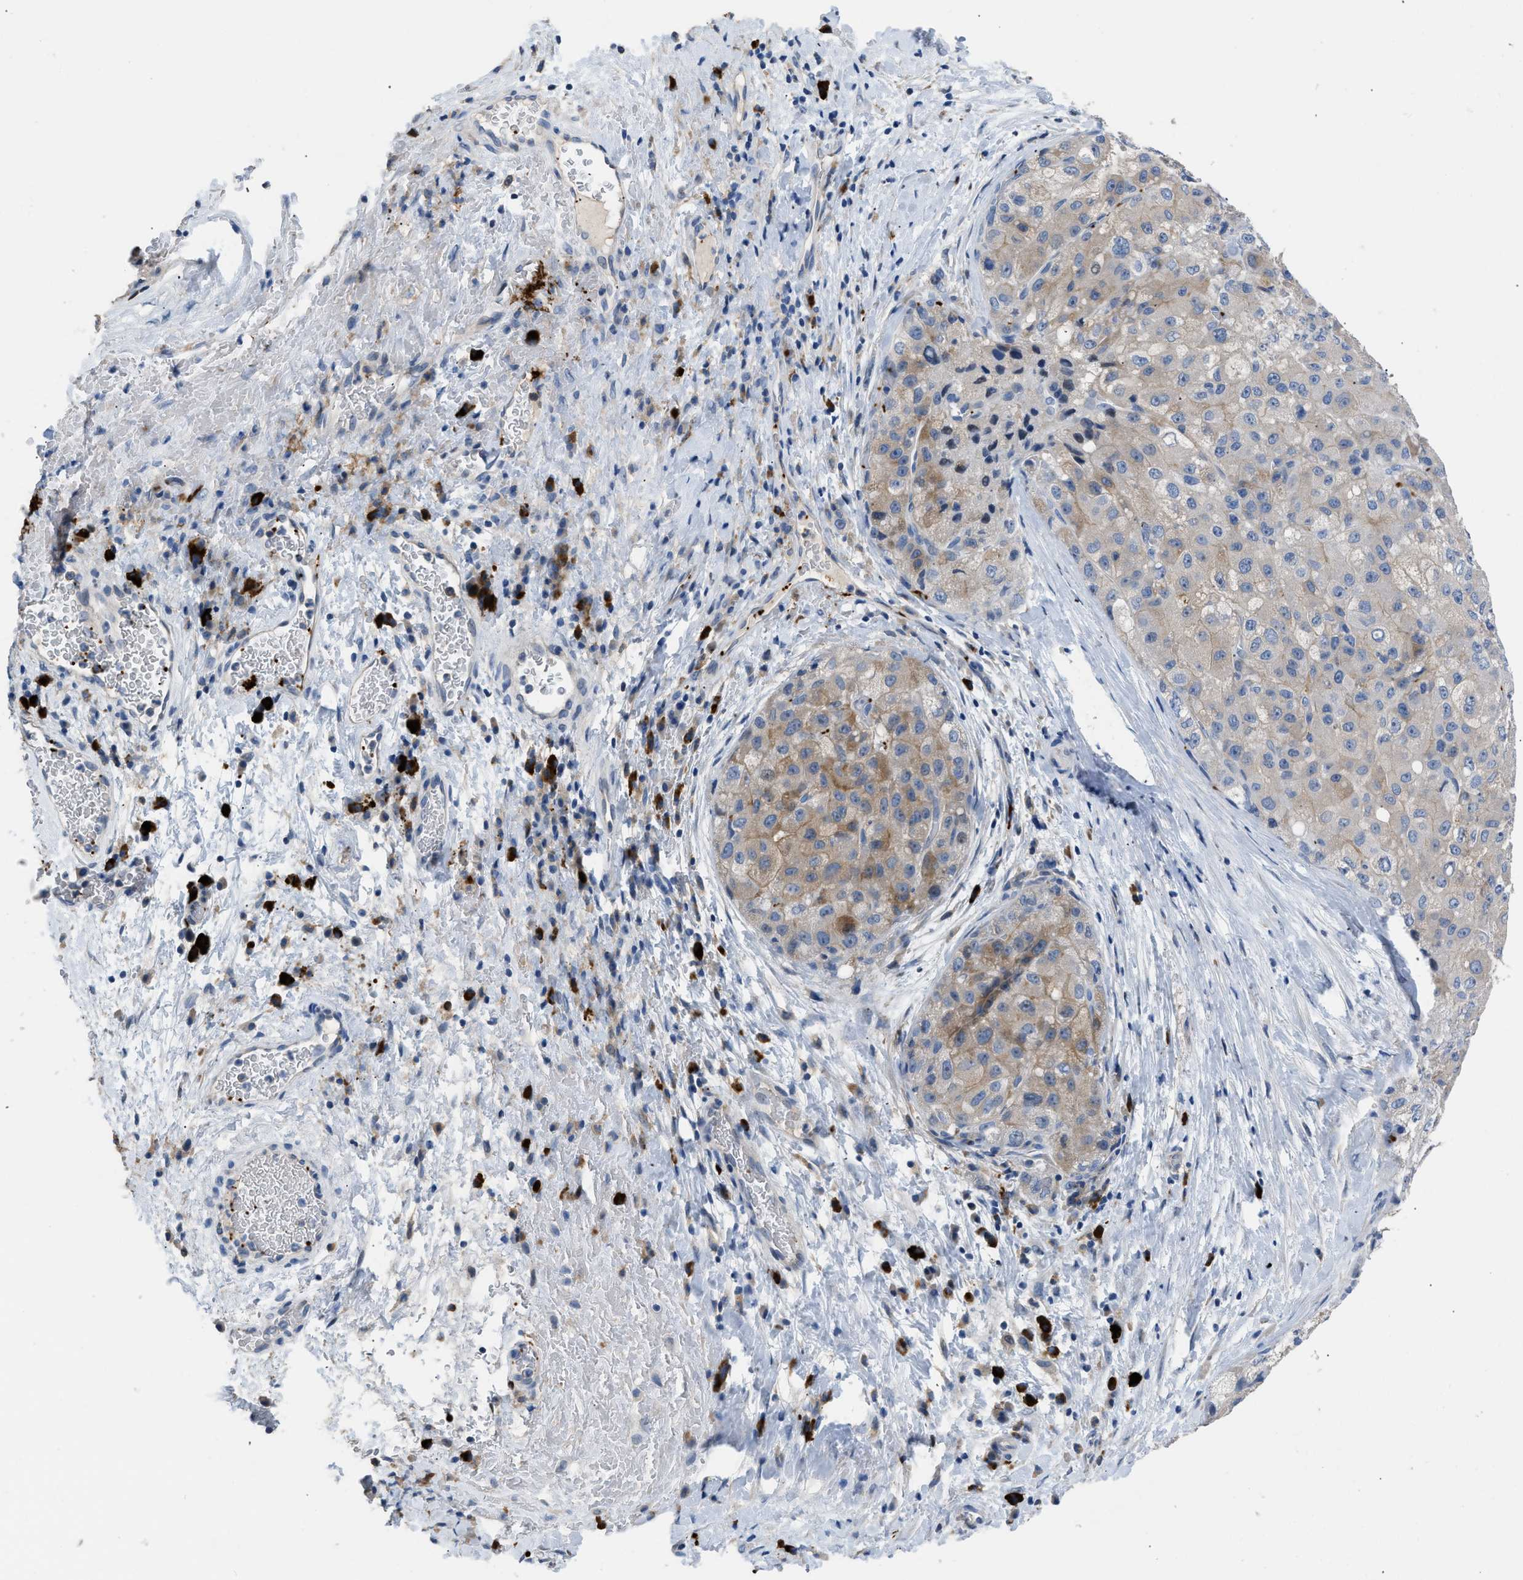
{"staining": {"intensity": "weak", "quantity": ">75%", "location": "cytoplasmic/membranous"}, "tissue": "liver cancer", "cell_type": "Tumor cells", "image_type": "cancer", "snomed": [{"axis": "morphology", "description": "Carcinoma, Hepatocellular, NOS"}, {"axis": "topography", "description": "Liver"}], "caption": "A micrograph of hepatocellular carcinoma (liver) stained for a protein reveals weak cytoplasmic/membranous brown staining in tumor cells.", "gene": "FGF18", "patient": {"sex": "male", "age": 80}}